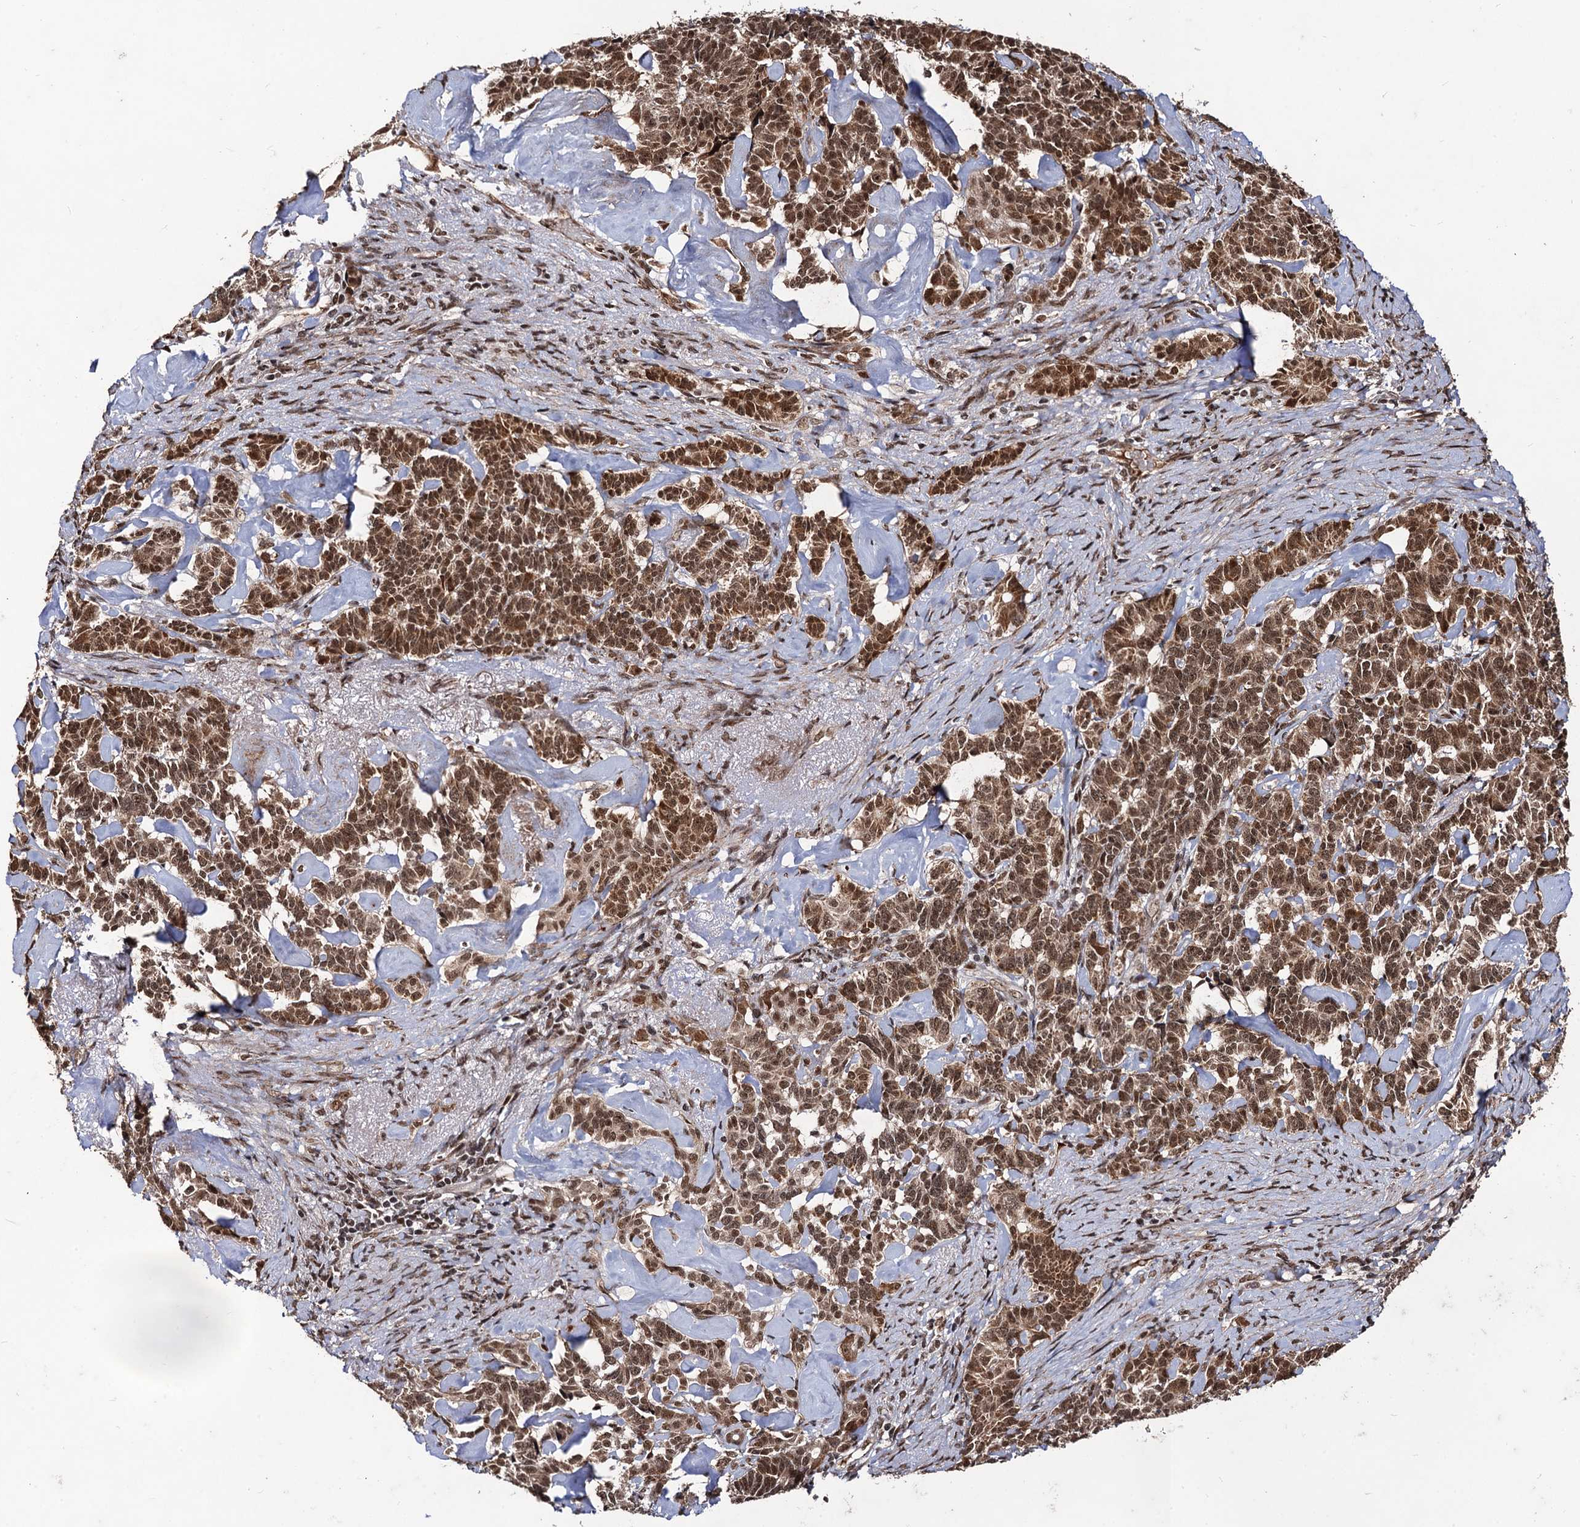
{"staining": {"intensity": "moderate", "quantity": ">75%", "location": "cytoplasmic/membranous,nuclear"}, "tissue": "pancreatic cancer", "cell_type": "Tumor cells", "image_type": "cancer", "snomed": [{"axis": "morphology", "description": "Adenocarcinoma, NOS"}, {"axis": "topography", "description": "Pancreas"}], "caption": "Brown immunohistochemical staining in pancreatic cancer (adenocarcinoma) displays moderate cytoplasmic/membranous and nuclear positivity in about >75% of tumor cells. (Stains: DAB (3,3'-diaminobenzidine) in brown, nuclei in blue, Microscopy: brightfield microscopy at high magnification).", "gene": "SFSWAP", "patient": {"sex": "female", "age": 74}}